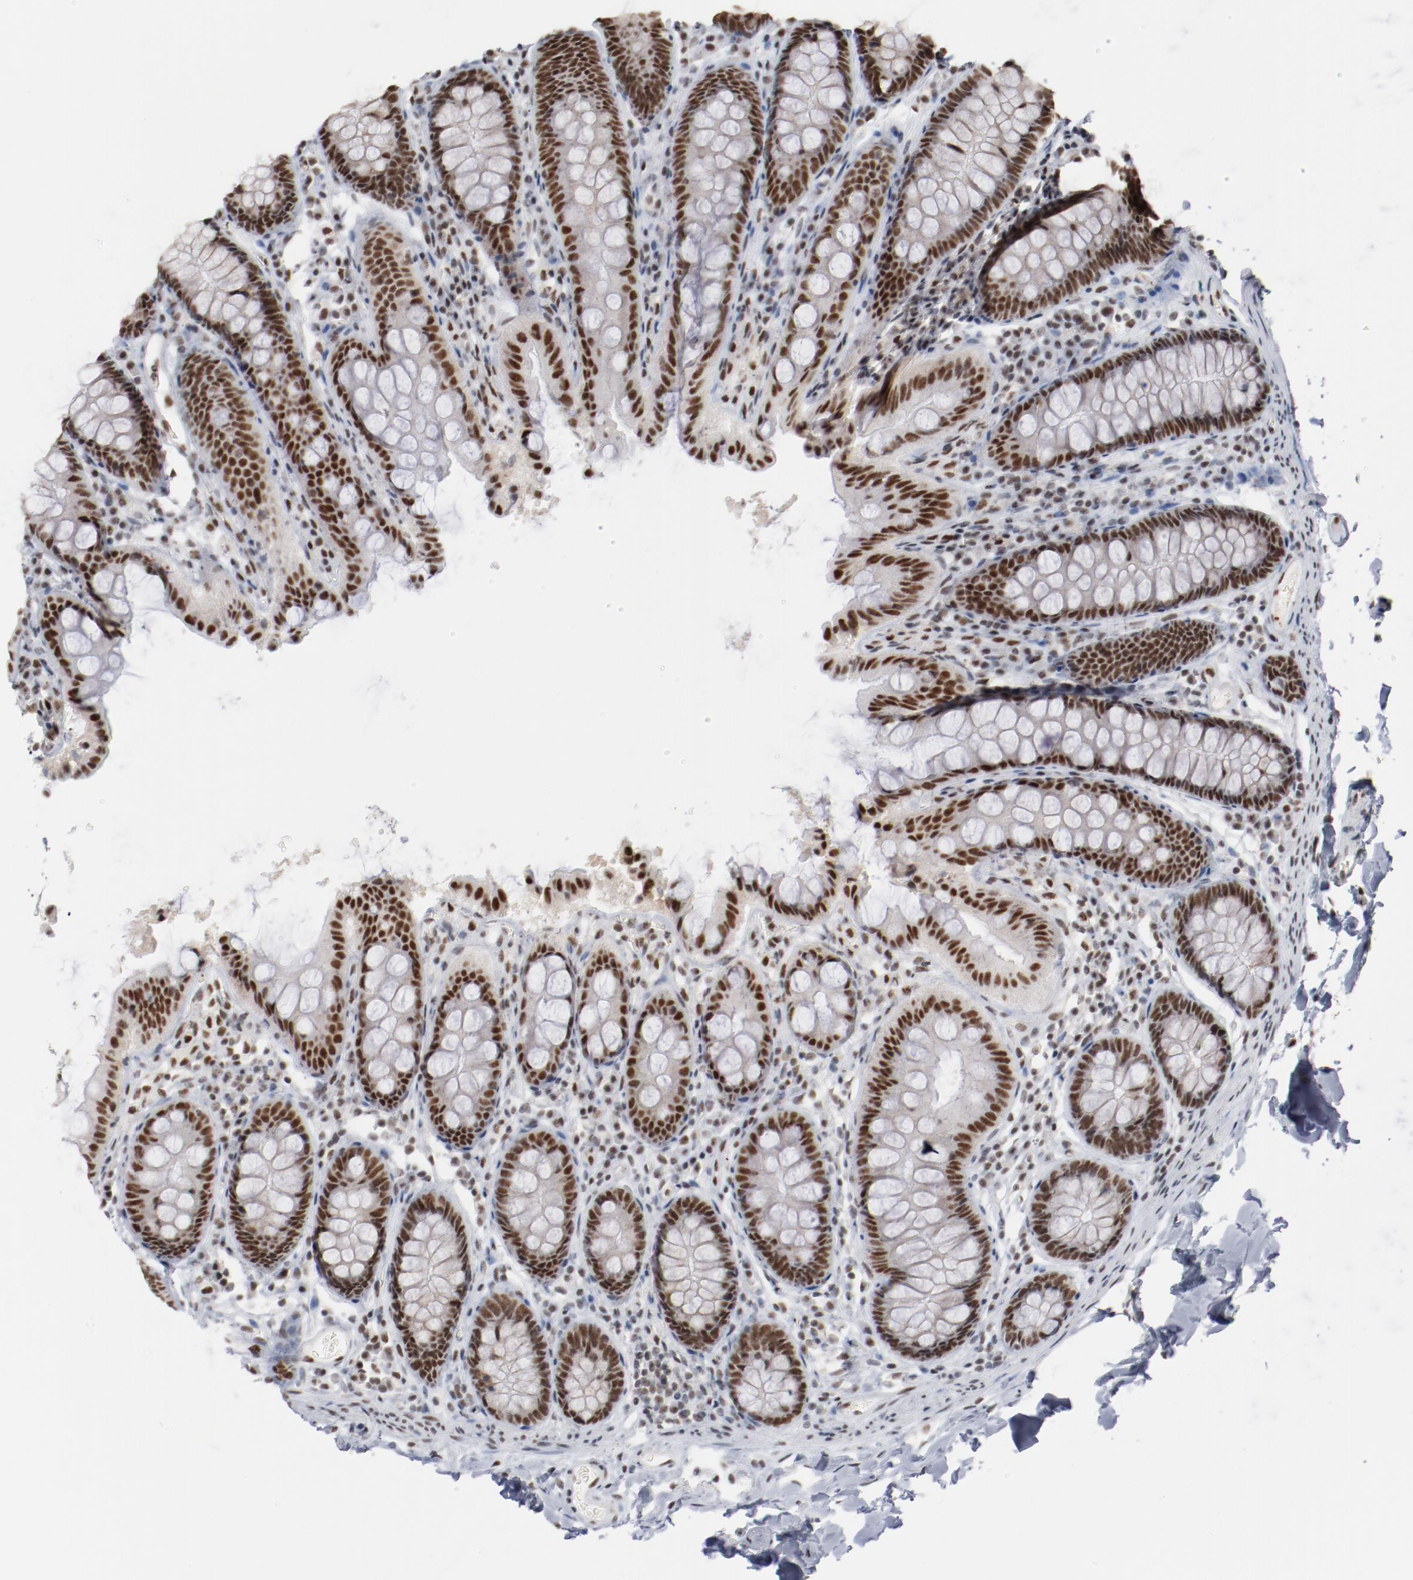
{"staining": {"intensity": "moderate", "quantity": ">75%", "location": "nuclear"}, "tissue": "colon", "cell_type": "Endothelial cells", "image_type": "normal", "snomed": [{"axis": "morphology", "description": "Normal tissue, NOS"}, {"axis": "topography", "description": "Colon"}], "caption": "Normal colon was stained to show a protein in brown. There is medium levels of moderate nuclear expression in about >75% of endothelial cells.", "gene": "BUB3", "patient": {"sex": "female", "age": 61}}